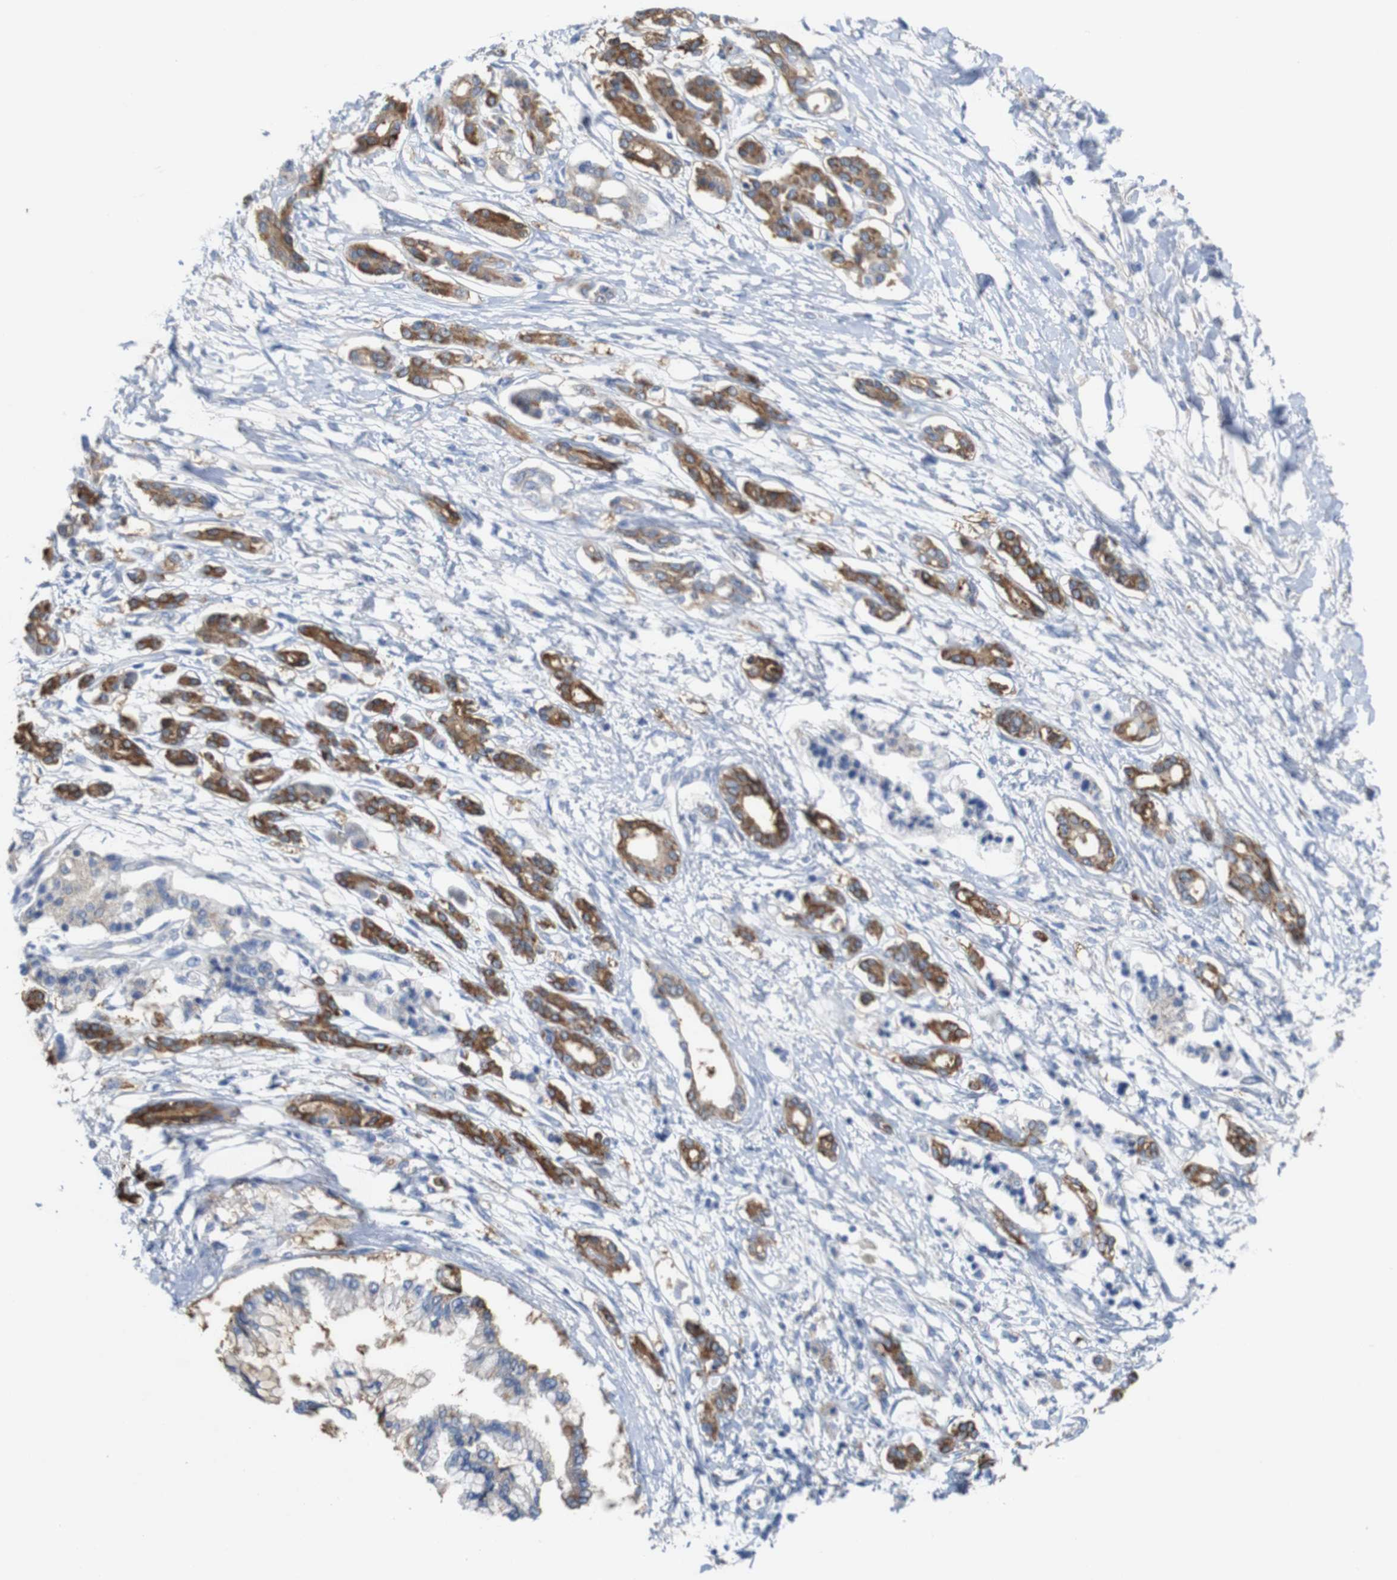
{"staining": {"intensity": "moderate", "quantity": ">75%", "location": "cytoplasmic/membranous"}, "tissue": "pancreatic cancer", "cell_type": "Tumor cells", "image_type": "cancer", "snomed": [{"axis": "morphology", "description": "Adenocarcinoma, NOS"}, {"axis": "topography", "description": "Pancreas"}], "caption": "Protein expression analysis of pancreatic cancer reveals moderate cytoplasmic/membranous staining in about >75% of tumor cells. The staining was performed using DAB to visualize the protein expression in brown, while the nuclei were stained in blue with hematoxylin (Magnification: 20x).", "gene": "MYEOV", "patient": {"sex": "male", "age": 56}}